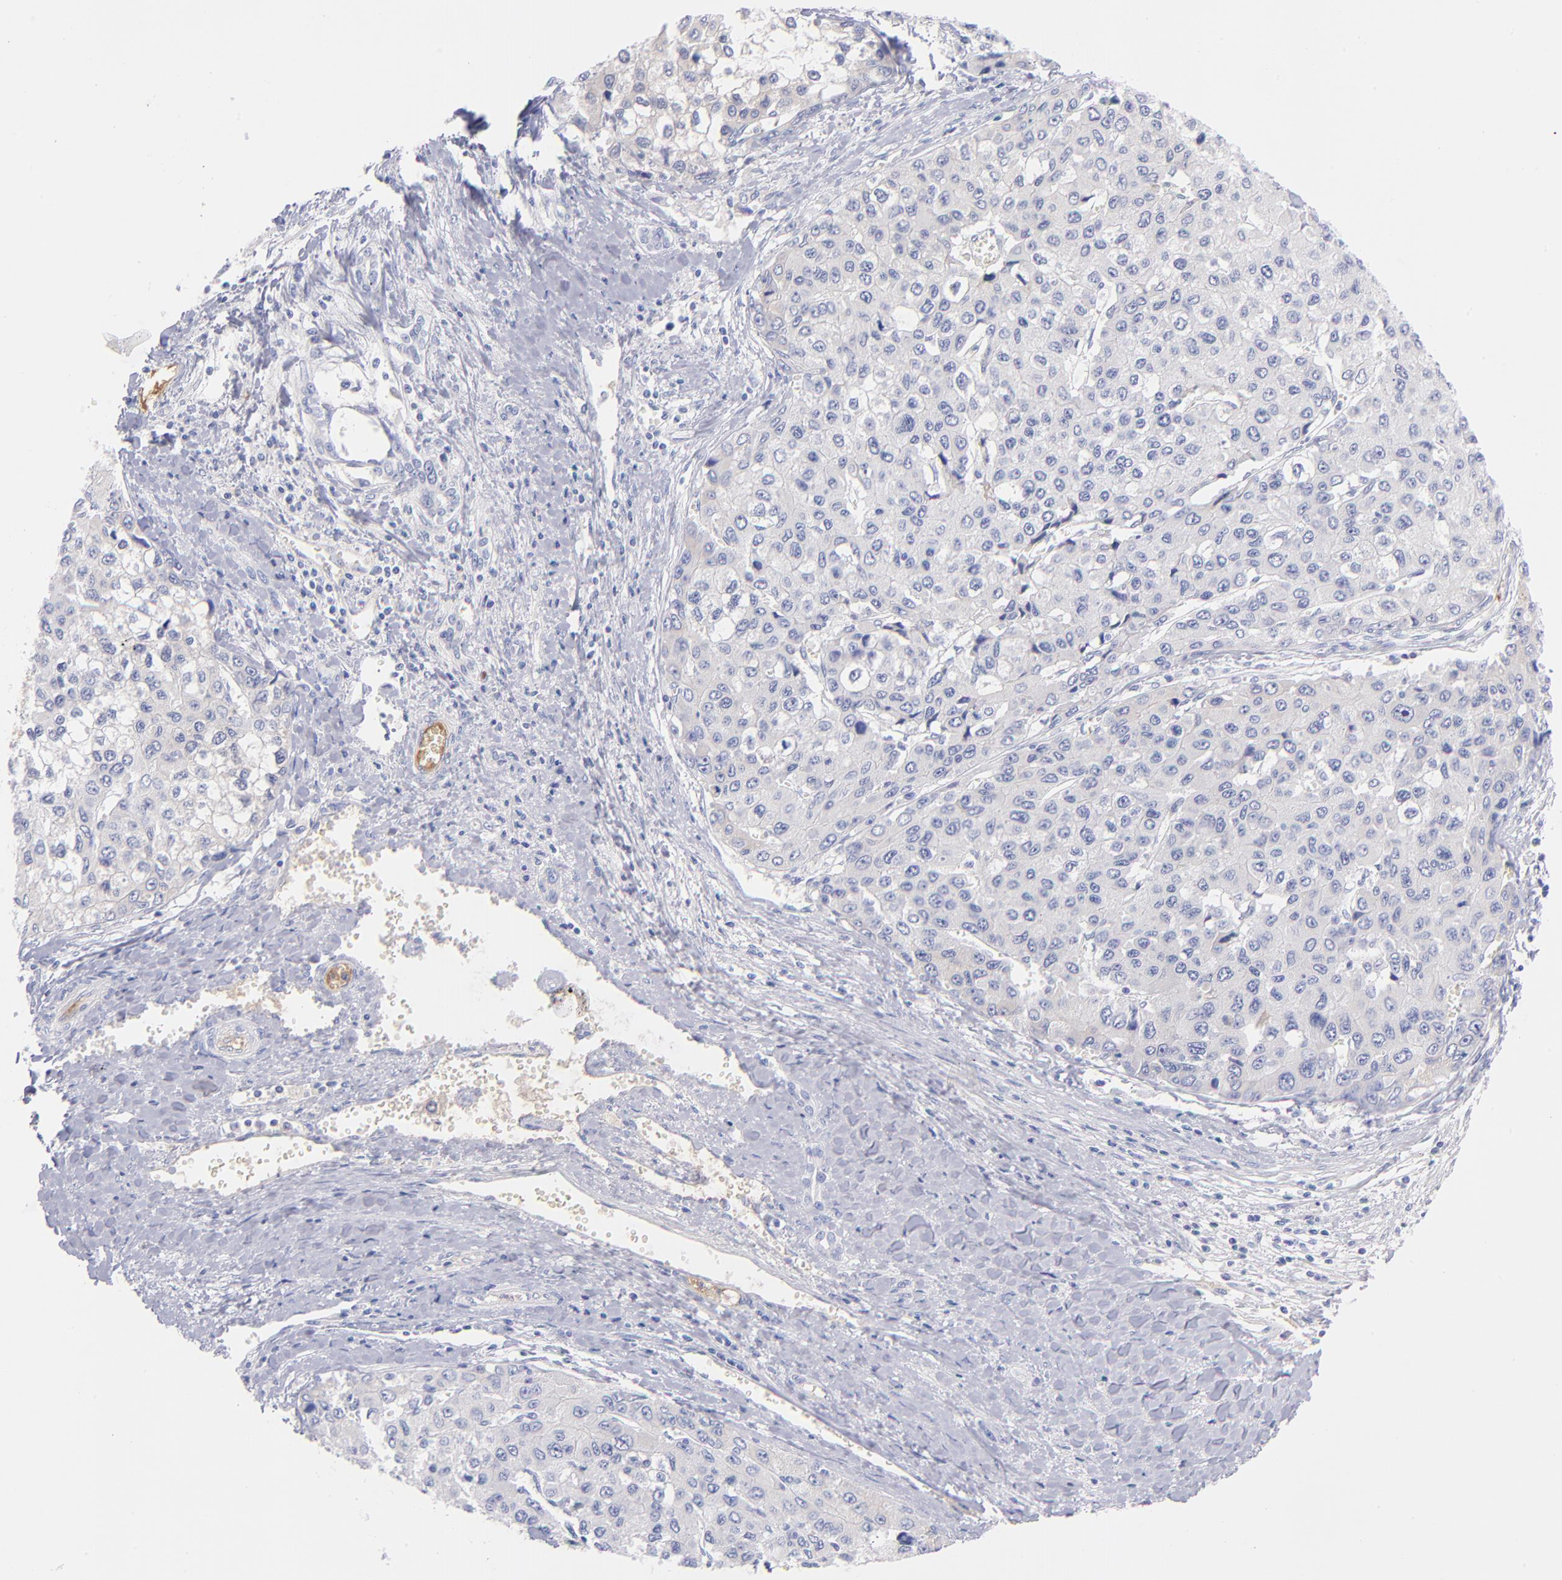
{"staining": {"intensity": "negative", "quantity": "none", "location": "none"}, "tissue": "liver cancer", "cell_type": "Tumor cells", "image_type": "cancer", "snomed": [{"axis": "morphology", "description": "Carcinoma, Hepatocellular, NOS"}, {"axis": "topography", "description": "Liver"}], "caption": "The immunohistochemistry histopathology image has no significant staining in tumor cells of hepatocellular carcinoma (liver) tissue.", "gene": "HP", "patient": {"sex": "female", "age": 66}}